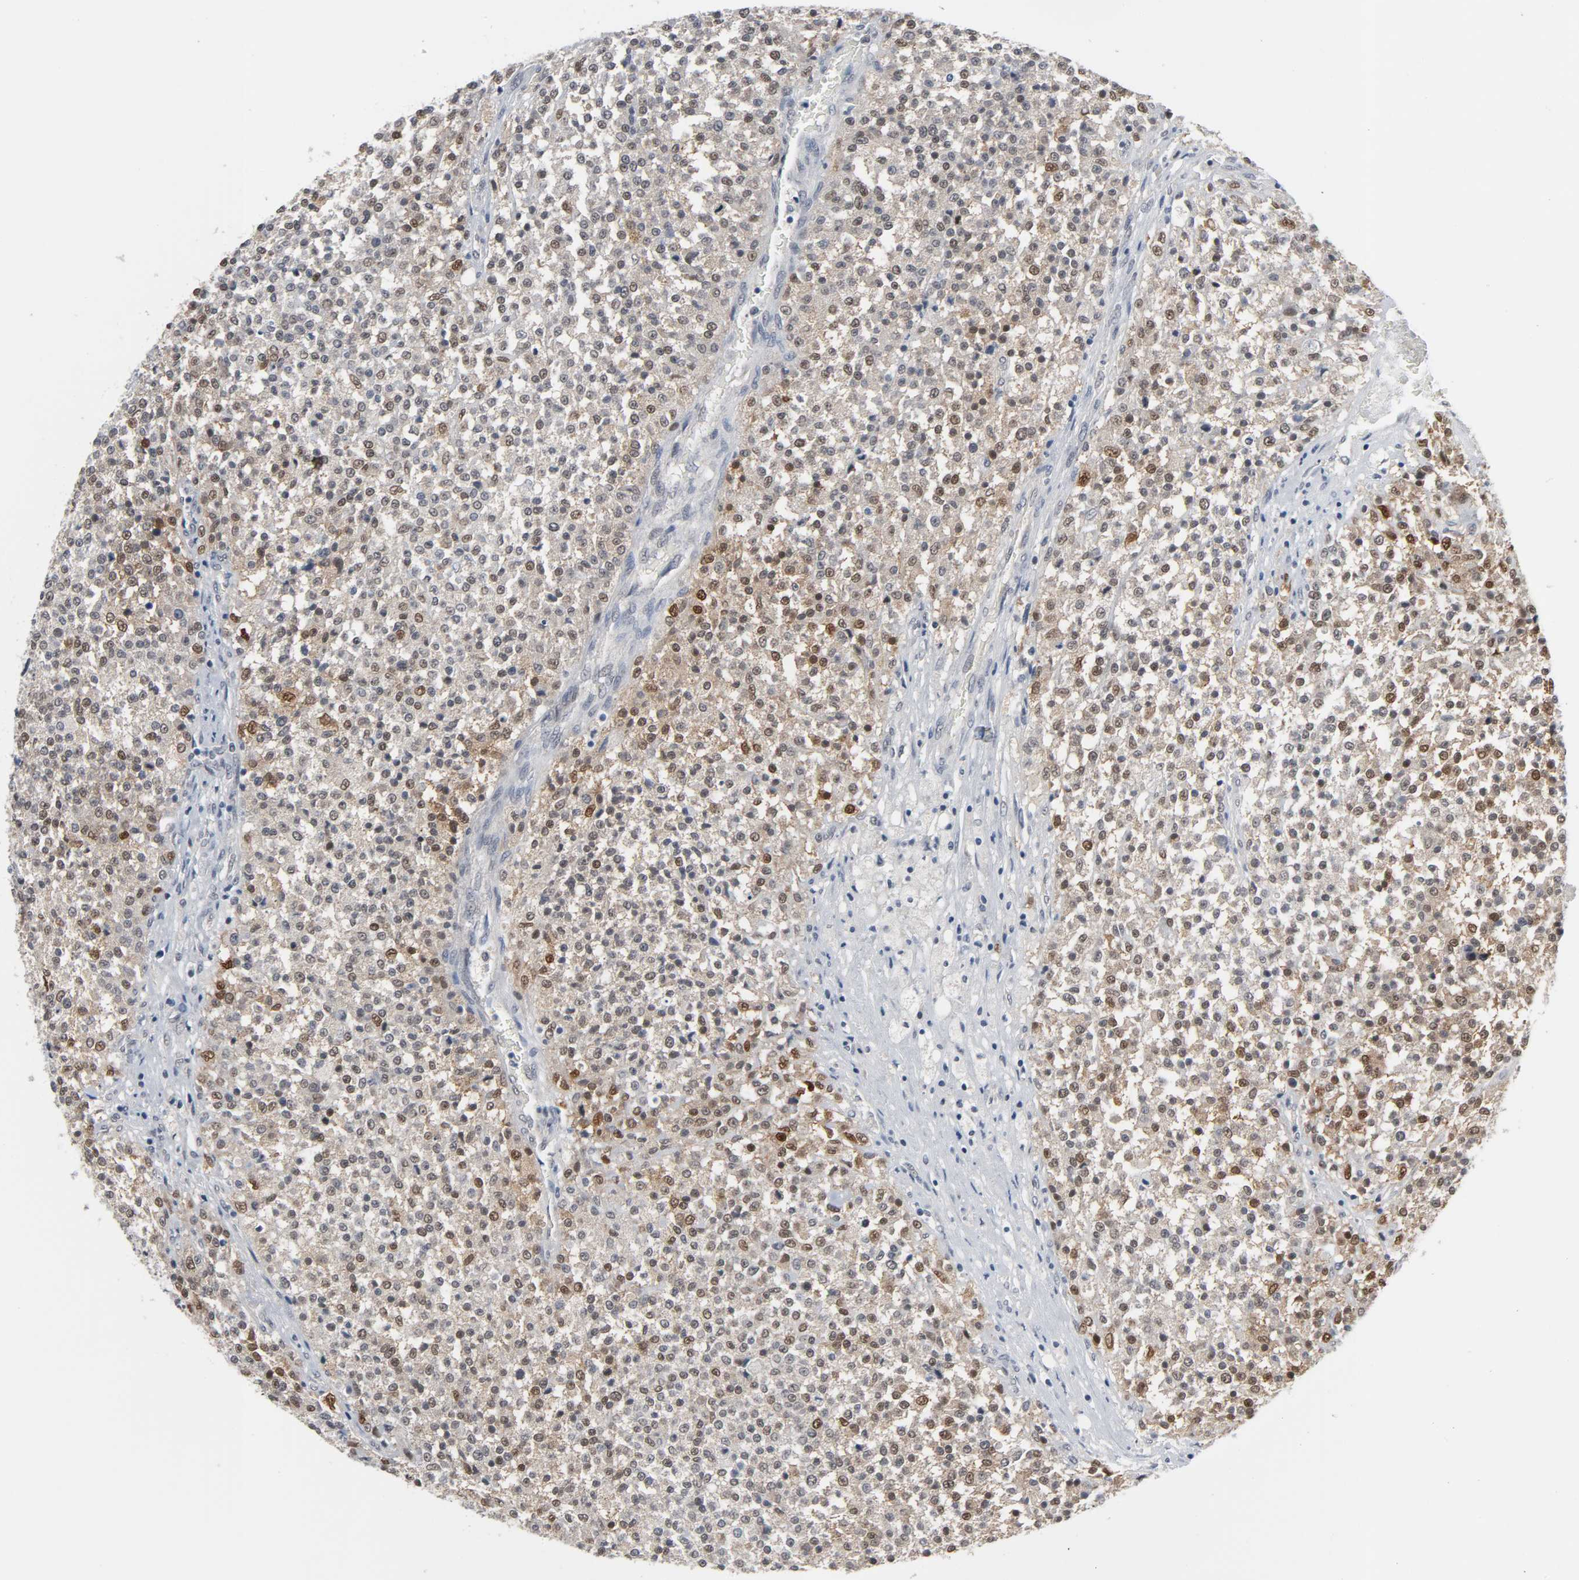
{"staining": {"intensity": "weak", "quantity": "25%-75%", "location": "cytoplasmic/membranous"}, "tissue": "testis cancer", "cell_type": "Tumor cells", "image_type": "cancer", "snomed": [{"axis": "morphology", "description": "Seminoma, NOS"}, {"axis": "topography", "description": "Testis"}], "caption": "Testis seminoma stained with a brown dye demonstrates weak cytoplasmic/membranous positive expression in about 25%-75% of tumor cells.", "gene": "ACSS2", "patient": {"sex": "male", "age": 59}}